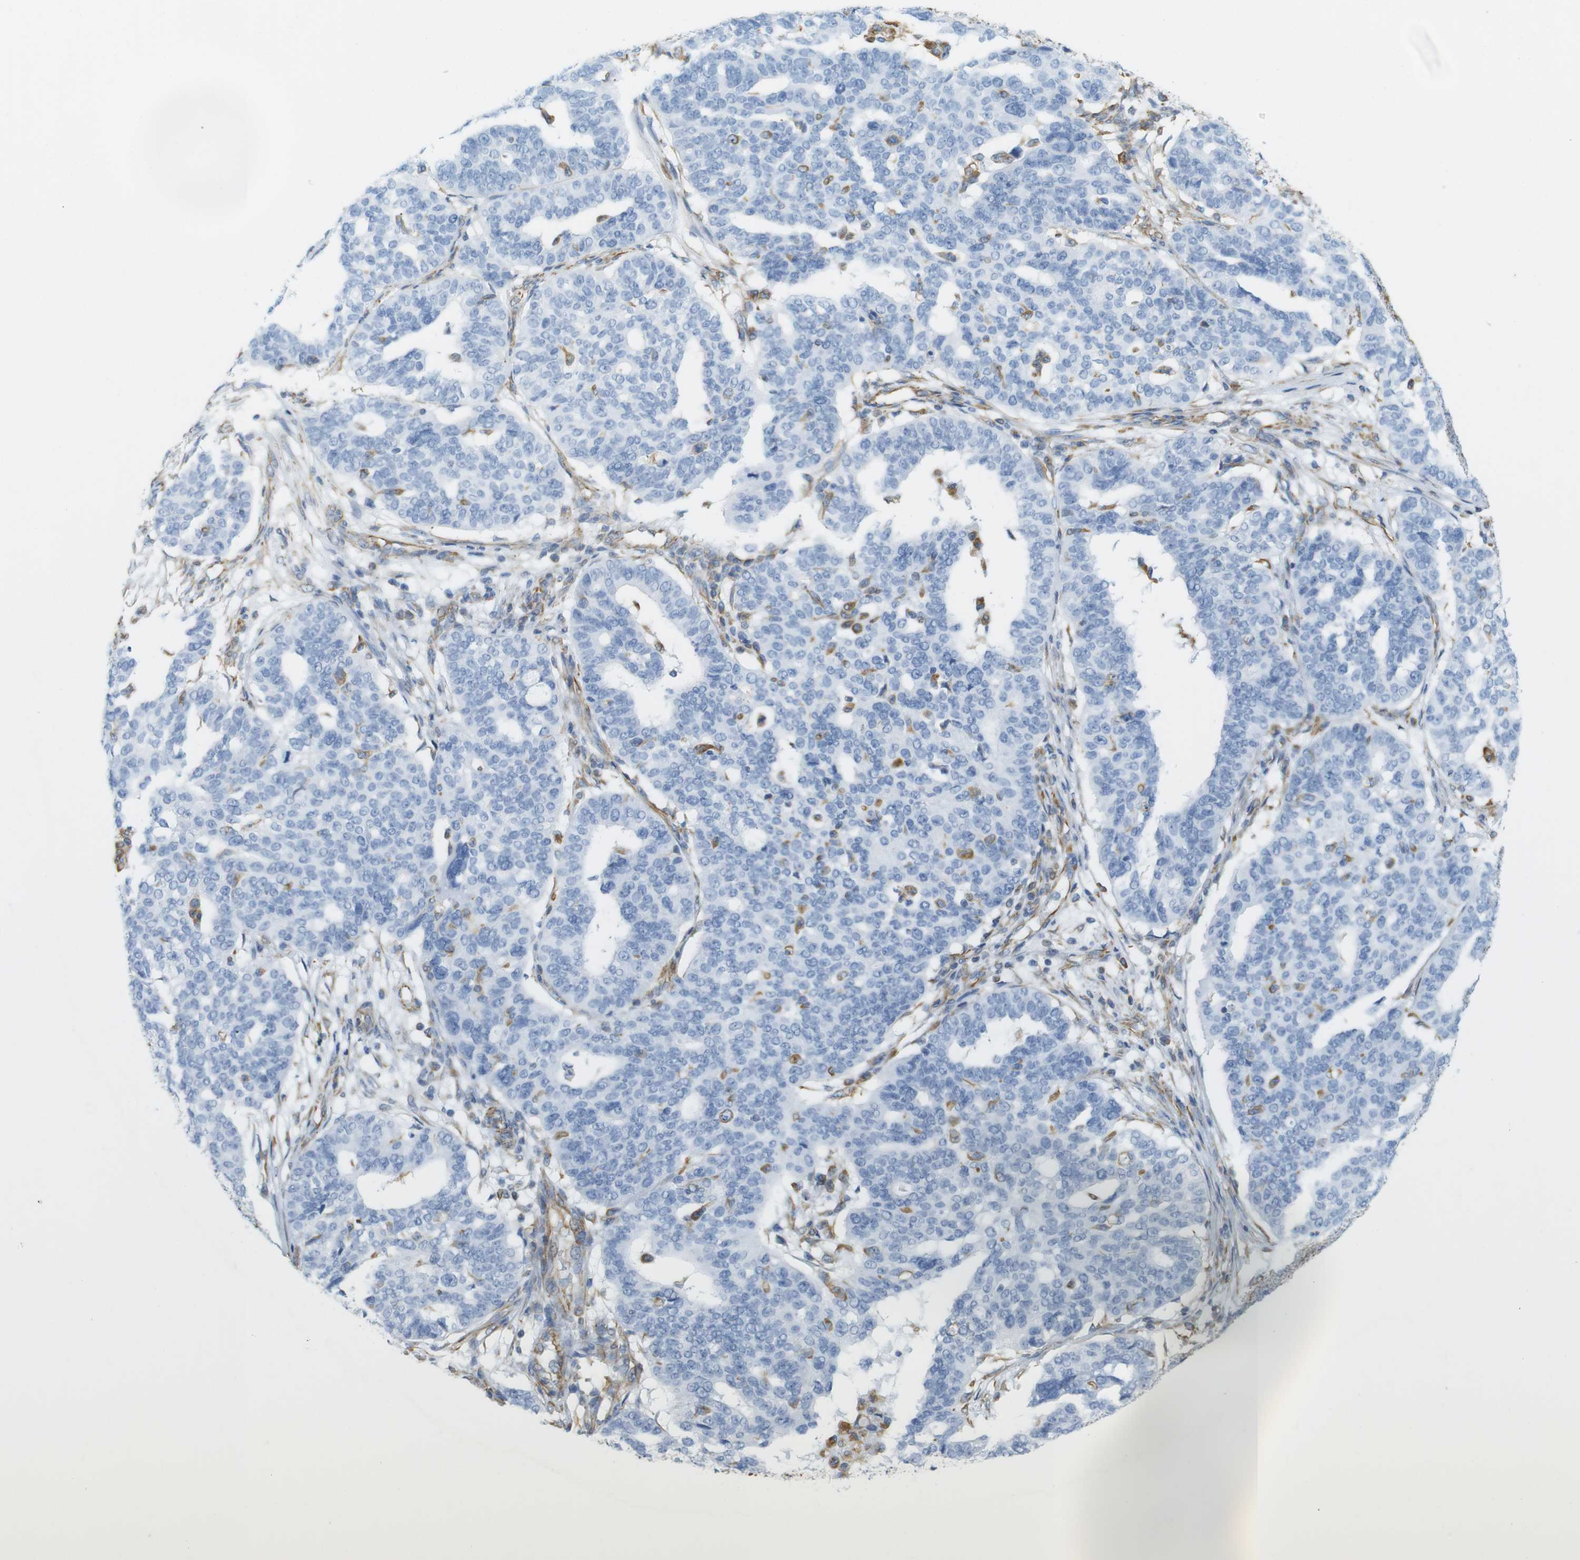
{"staining": {"intensity": "negative", "quantity": "none", "location": "none"}, "tissue": "ovarian cancer", "cell_type": "Tumor cells", "image_type": "cancer", "snomed": [{"axis": "morphology", "description": "Cystadenocarcinoma, serous, NOS"}, {"axis": "topography", "description": "Ovary"}], "caption": "Immunohistochemistry (IHC) micrograph of neoplastic tissue: human ovarian cancer (serous cystadenocarcinoma) stained with DAB exhibits no significant protein staining in tumor cells. Brightfield microscopy of immunohistochemistry stained with DAB (3,3'-diaminobenzidine) (brown) and hematoxylin (blue), captured at high magnification.", "gene": "MS4A10", "patient": {"sex": "female", "age": 59}}